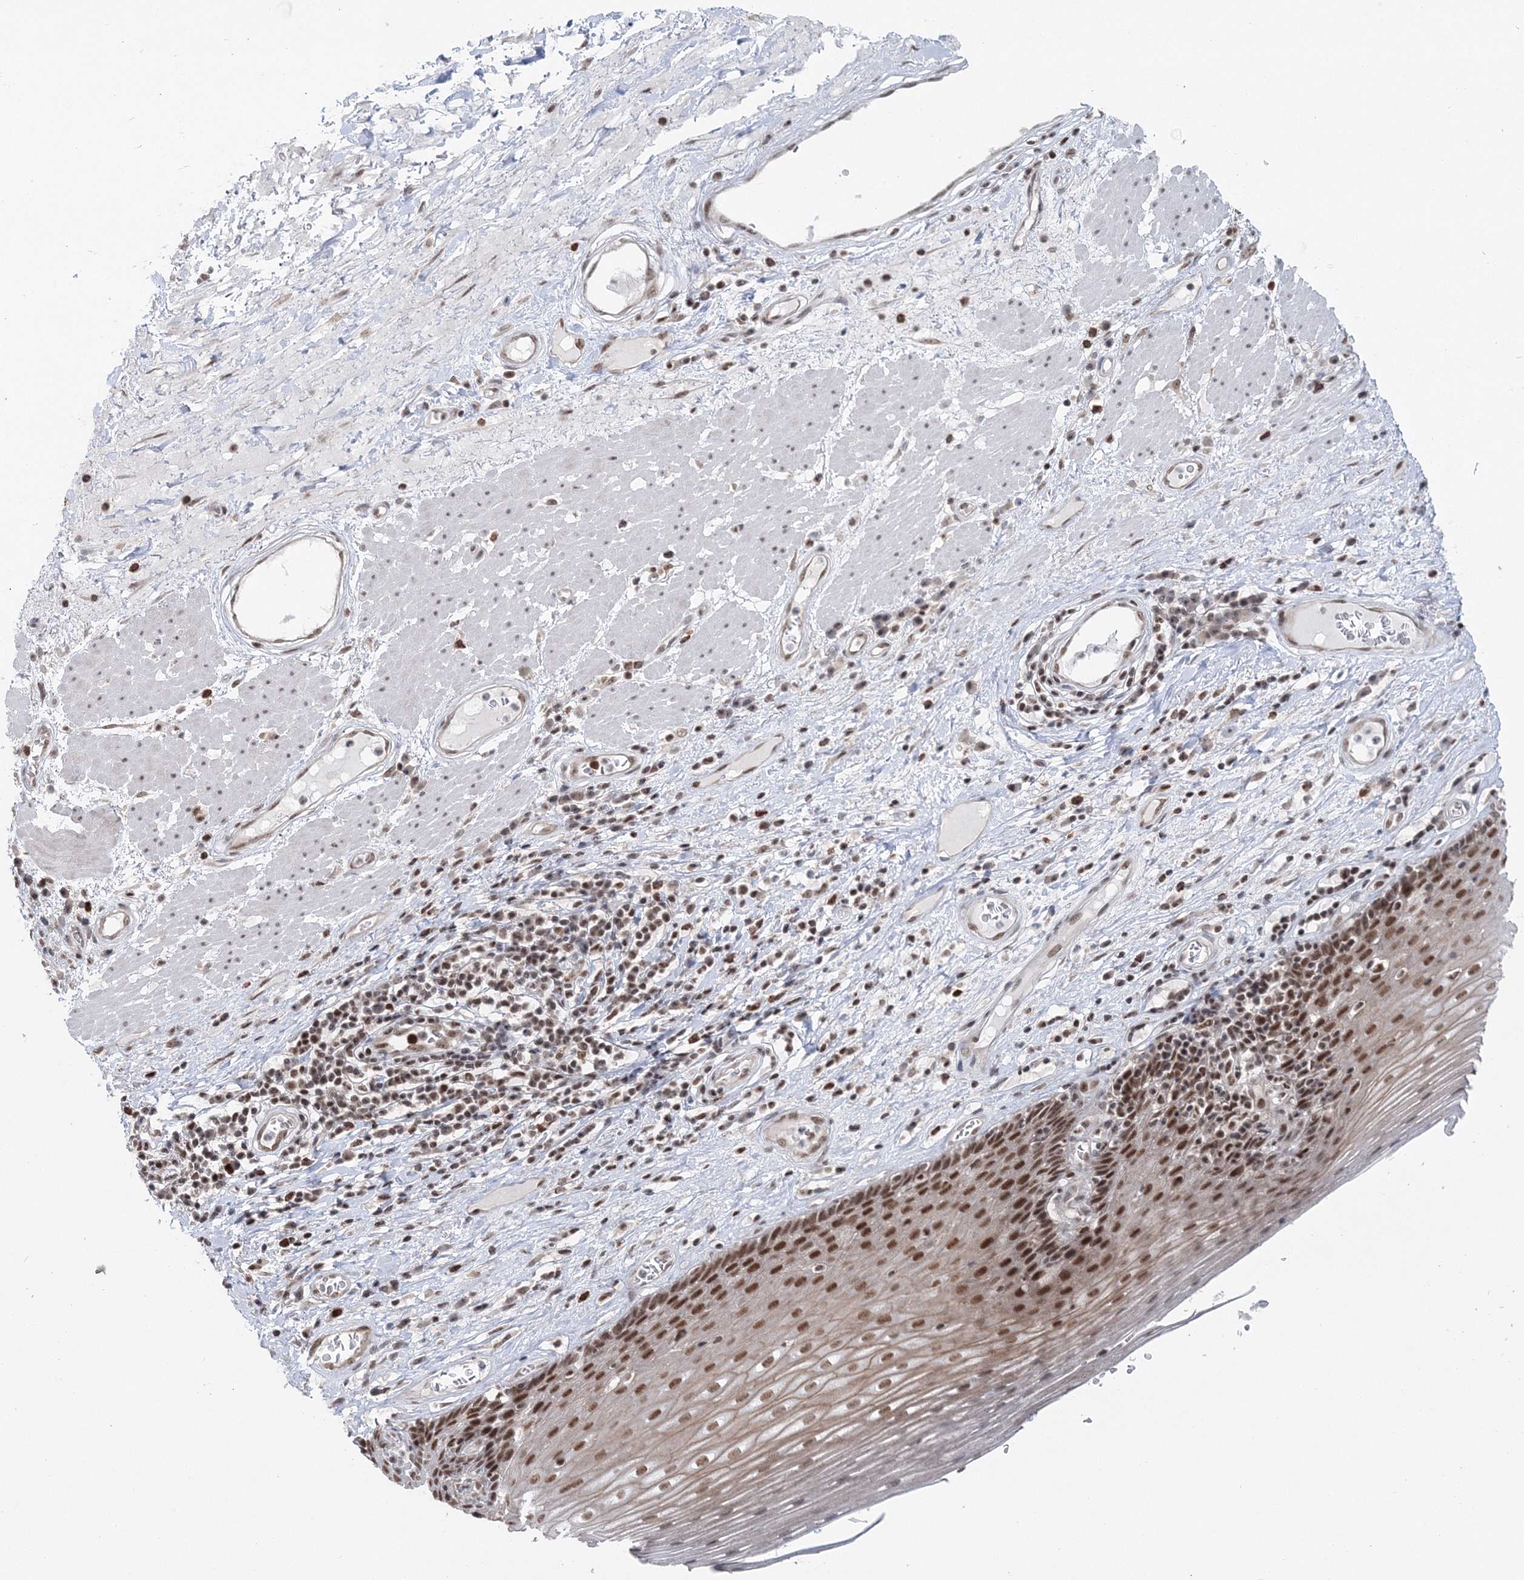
{"staining": {"intensity": "moderate", "quantity": ">75%", "location": "cytoplasmic/membranous,nuclear"}, "tissue": "esophagus", "cell_type": "Squamous epithelial cells", "image_type": "normal", "snomed": [{"axis": "morphology", "description": "Normal tissue, NOS"}, {"axis": "topography", "description": "Esophagus"}], "caption": "This histopathology image reveals benign esophagus stained with IHC to label a protein in brown. The cytoplasmic/membranous,nuclear of squamous epithelial cells show moderate positivity for the protein. Nuclei are counter-stained blue.", "gene": "PDS5A", "patient": {"sex": "male", "age": 62}}